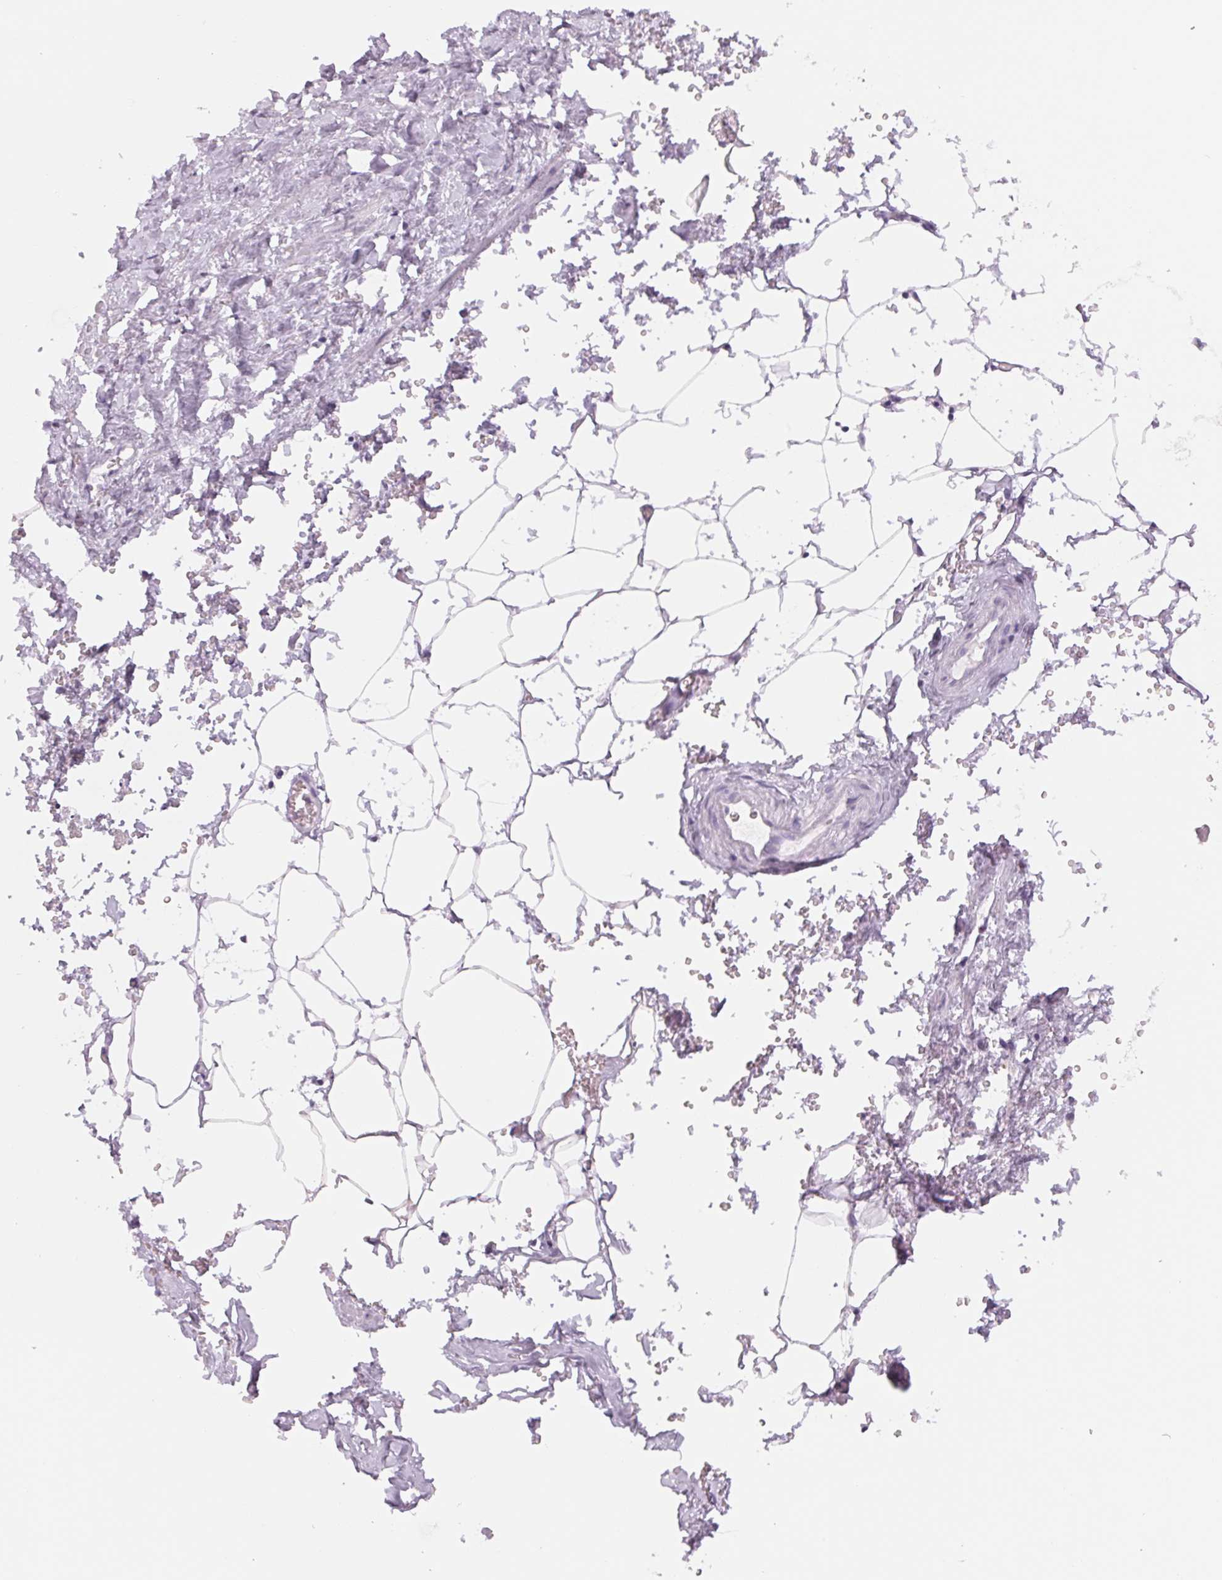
{"staining": {"intensity": "negative", "quantity": "none", "location": "none"}, "tissue": "adipose tissue", "cell_type": "Adipocytes", "image_type": "normal", "snomed": [{"axis": "morphology", "description": "Normal tissue, NOS"}, {"axis": "topography", "description": "Prostate"}, {"axis": "topography", "description": "Peripheral nerve tissue"}], "caption": "An image of human adipose tissue is negative for staining in adipocytes. (DAB immunohistochemistry visualized using brightfield microscopy, high magnification).", "gene": "GALNT7", "patient": {"sex": "male", "age": 55}}